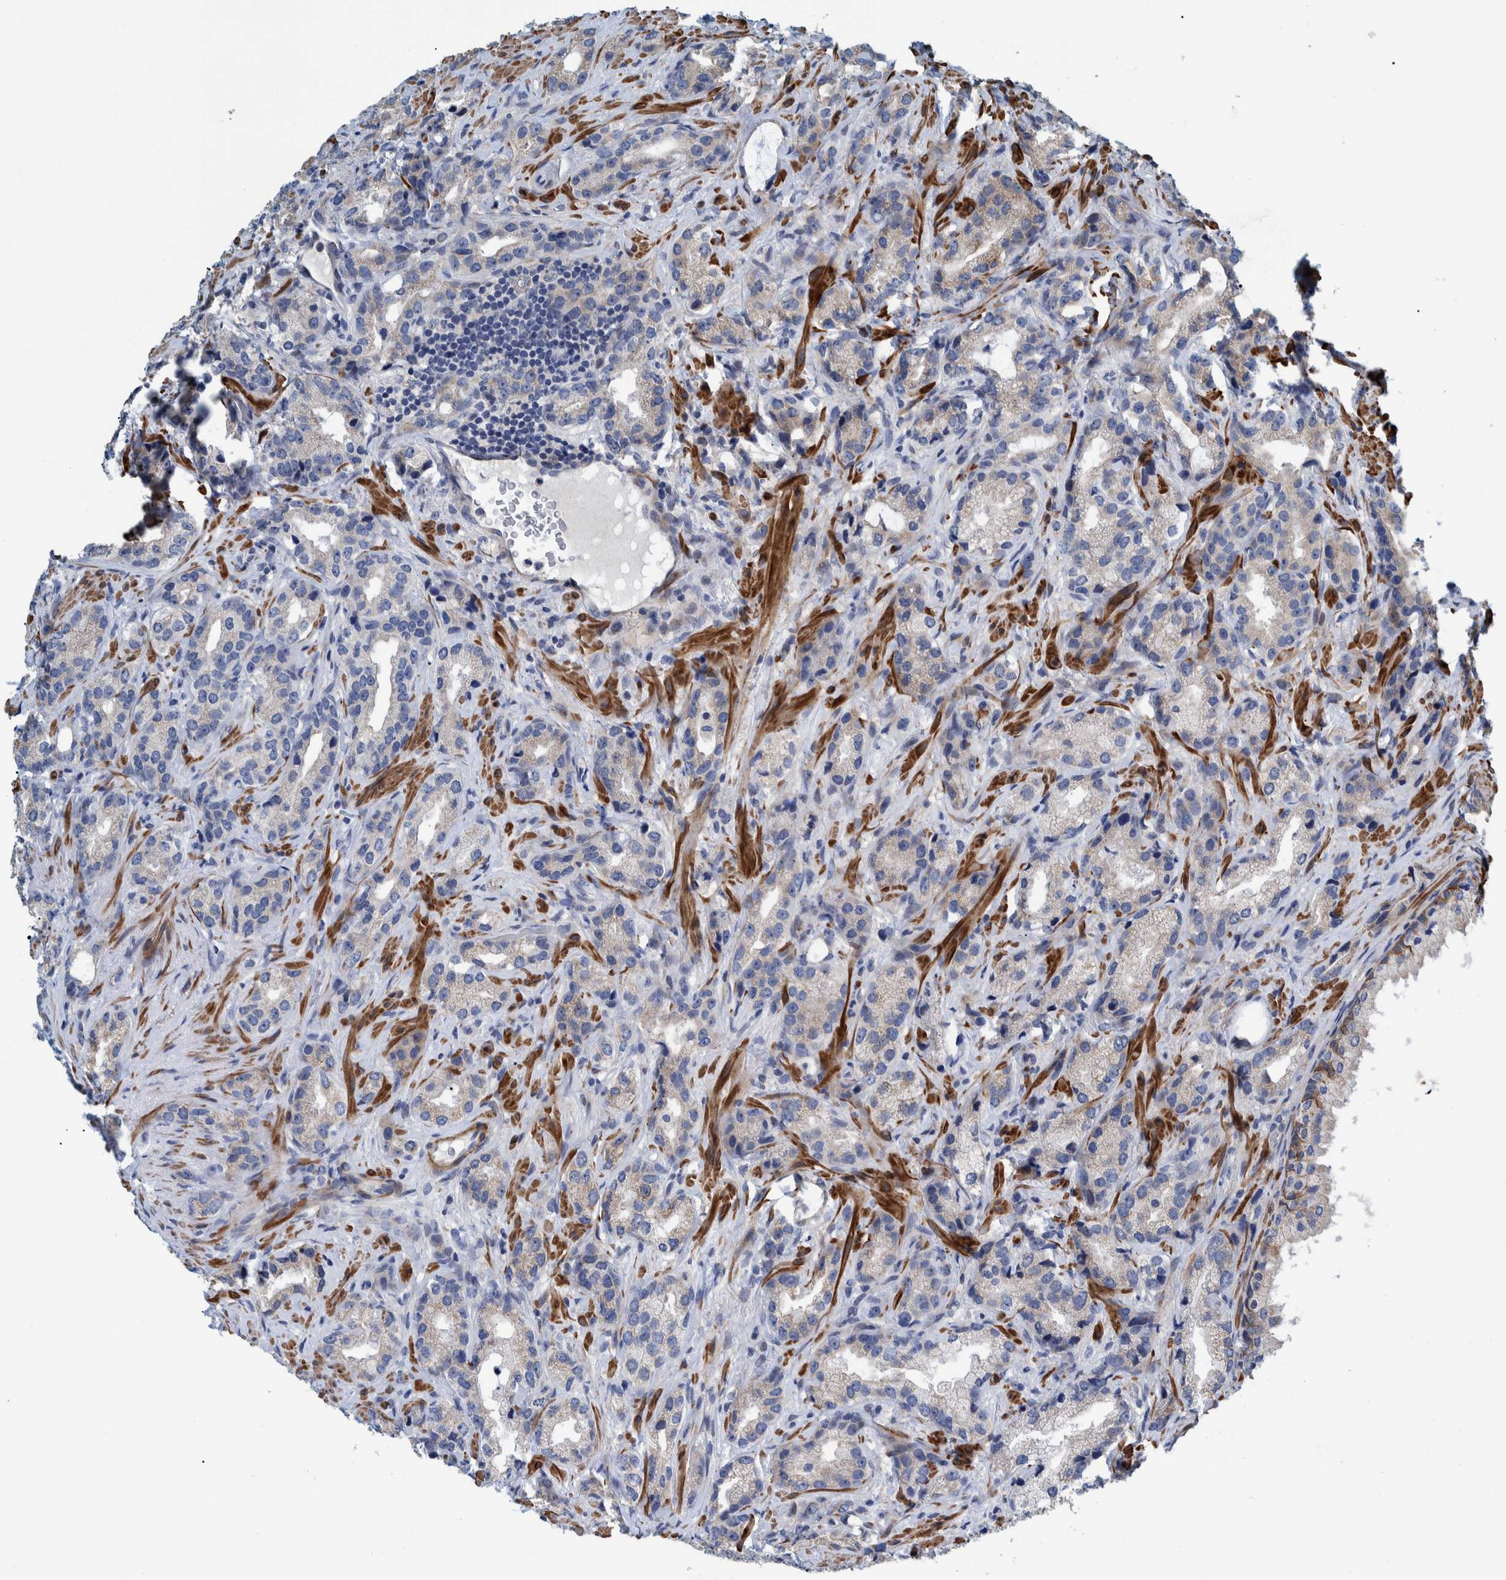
{"staining": {"intensity": "weak", "quantity": "<25%", "location": "cytoplasmic/membranous"}, "tissue": "prostate cancer", "cell_type": "Tumor cells", "image_type": "cancer", "snomed": [{"axis": "morphology", "description": "Adenocarcinoma, High grade"}, {"axis": "topography", "description": "Prostate"}], "caption": "Immunohistochemistry (IHC) of human prostate adenocarcinoma (high-grade) shows no positivity in tumor cells.", "gene": "MKS1", "patient": {"sex": "male", "age": 63}}